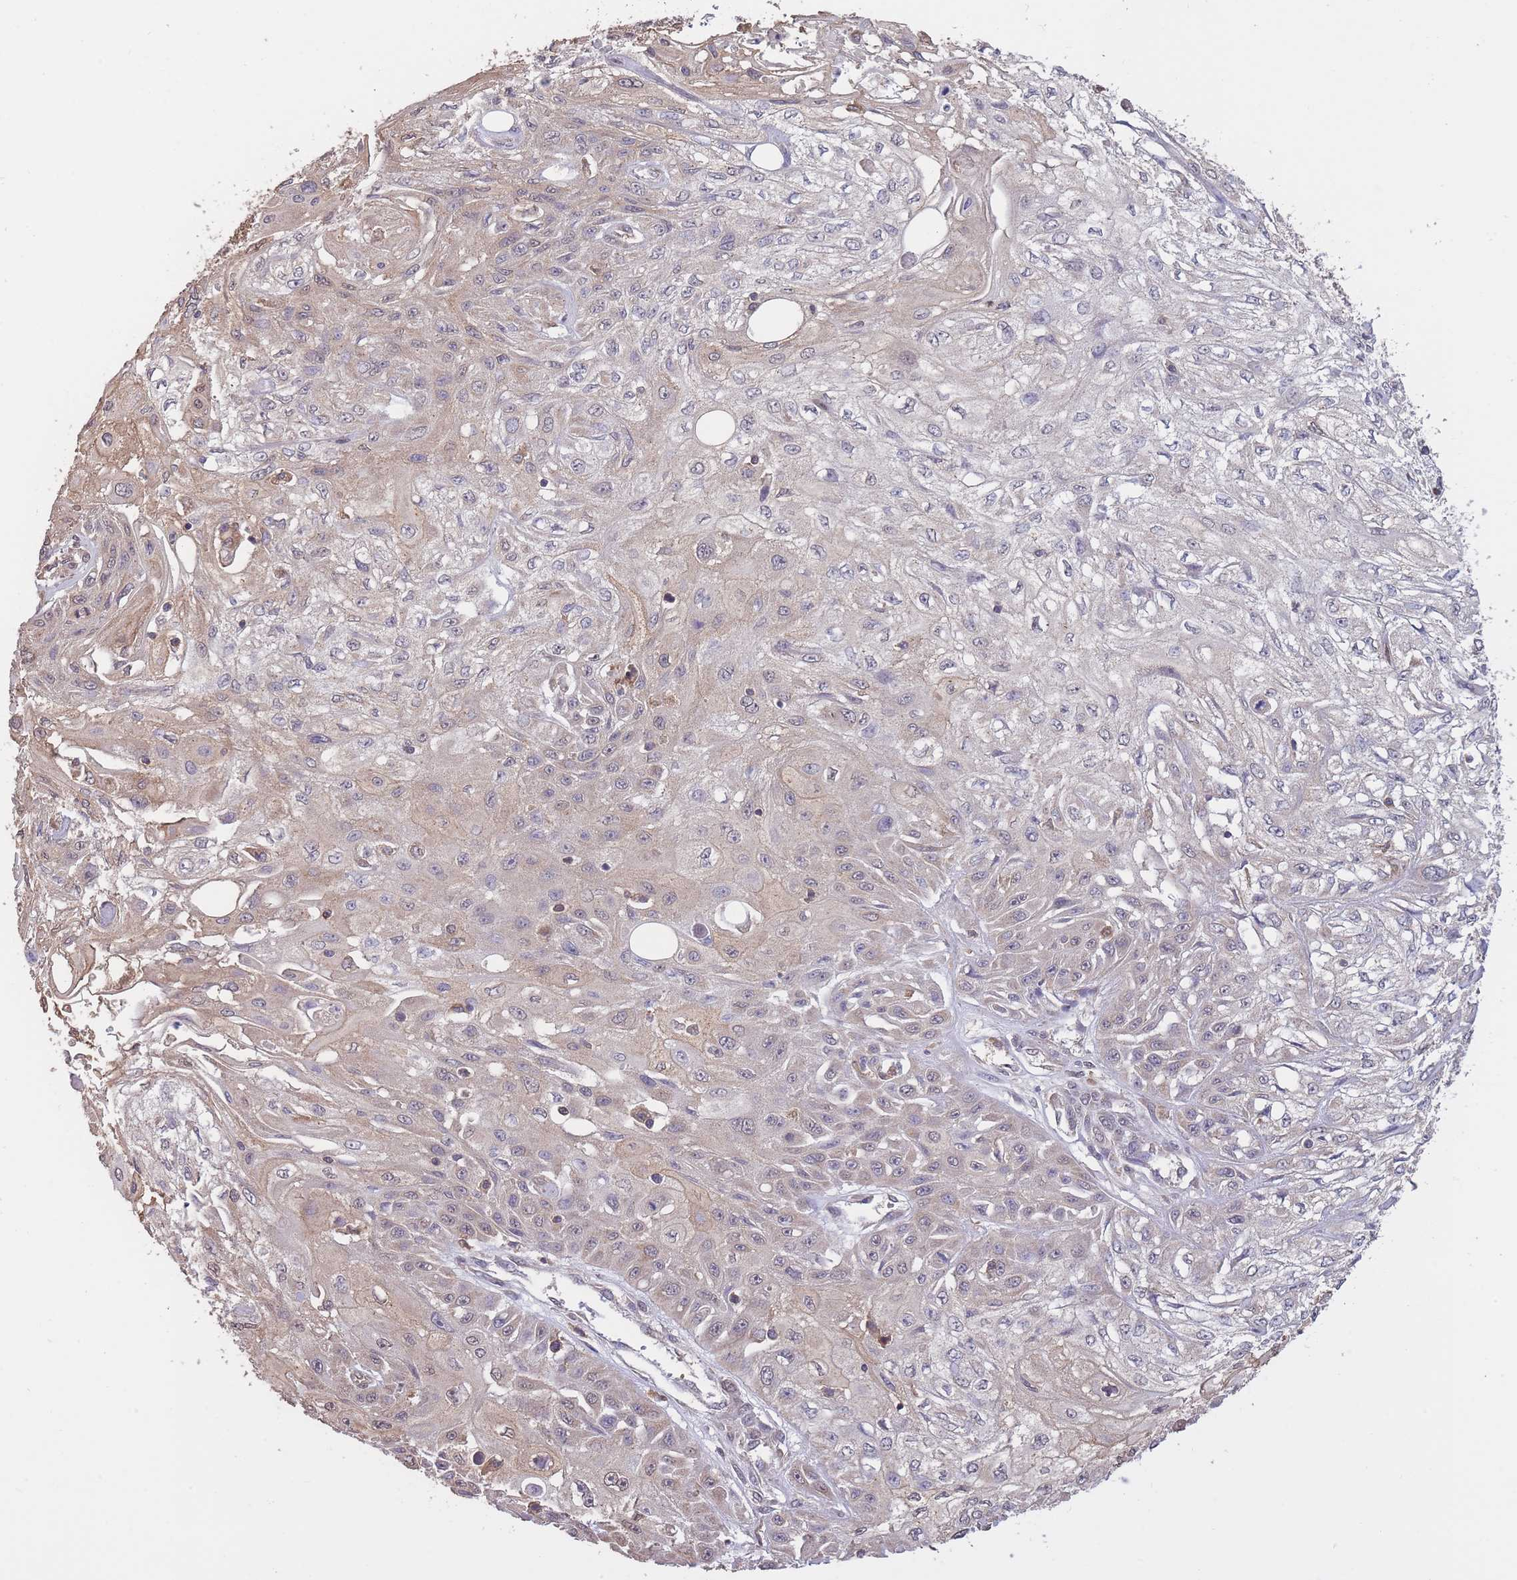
{"staining": {"intensity": "weak", "quantity": "<25%", "location": "cytoplasmic/membranous"}, "tissue": "skin cancer", "cell_type": "Tumor cells", "image_type": "cancer", "snomed": [{"axis": "morphology", "description": "Squamous cell carcinoma, NOS"}, {"axis": "morphology", "description": "Squamous cell carcinoma, metastatic, NOS"}, {"axis": "topography", "description": "Skin"}, {"axis": "topography", "description": "Lymph node"}], "caption": "There is no significant staining in tumor cells of skin cancer.", "gene": "GMIP", "patient": {"sex": "male", "age": 75}}